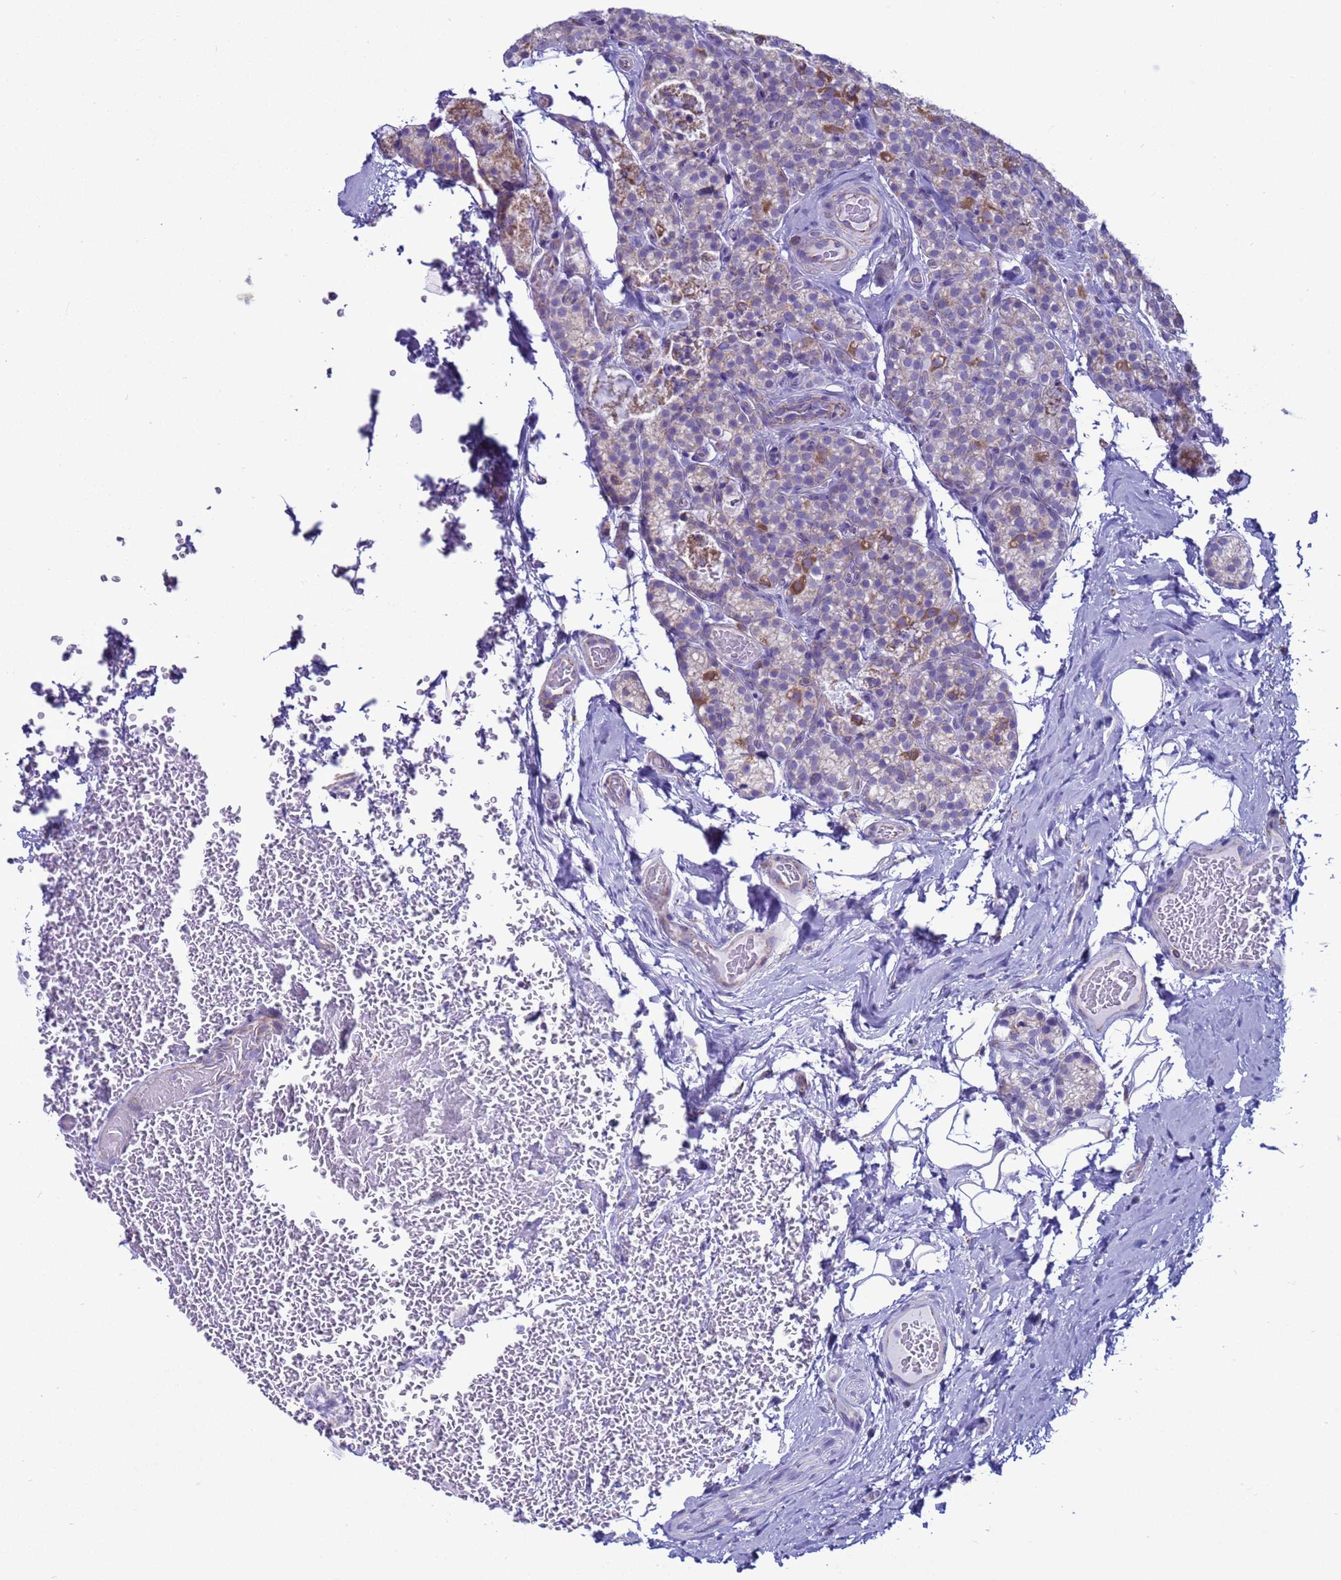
{"staining": {"intensity": "moderate", "quantity": "<25%", "location": "cytoplasmic/membranous"}, "tissue": "parathyroid gland", "cell_type": "Glandular cells", "image_type": "normal", "snomed": [{"axis": "morphology", "description": "Normal tissue, NOS"}, {"axis": "topography", "description": "Parathyroid gland"}], "caption": "DAB immunohistochemical staining of normal parathyroid gland reveals moderate cytoplasmic/membranous protein staining in about <25% of glandular cells.", "gene": "HPCAL1", "patient": {"sex": "female", "age": 45}}